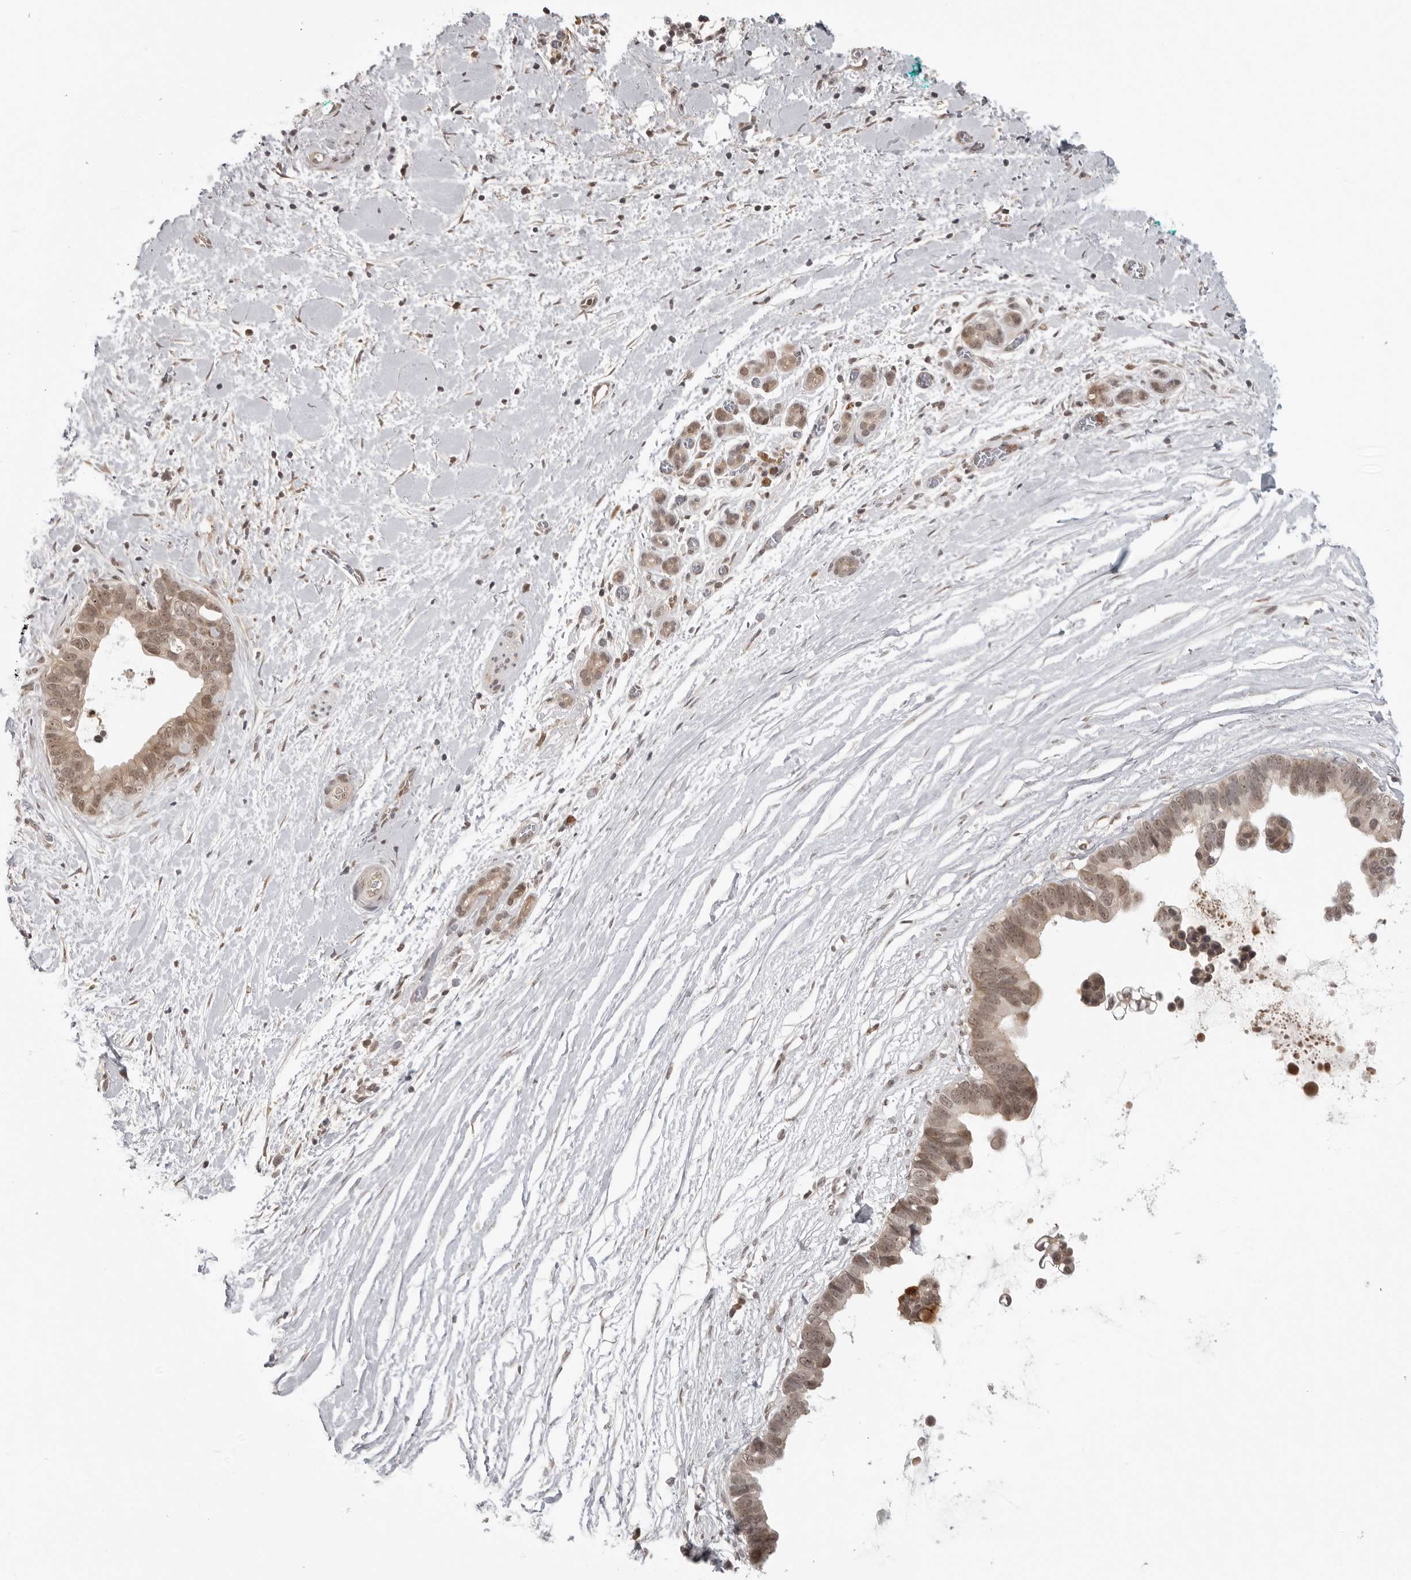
{"staining": {"intensity": "moderate", "quantity": ">75%", "location": "cytoplasmic/membranous,nuclear"}, "tissue": "pancreatic cancer", "cell_type": "Tumor cells", "image_type": "cancer", "snomed": [{"axis": "morphology", "description": "Adenocarcinoma, NOS"}, {"axis": "topography", "description": "Pancreas"}], "caption": "Human pancreatic cancer (adenocarcinoma) stained for a protein (brown) shows moderate cytoplasmic/membranous and nuclear positive staining in approximately >75% of tumor cells.", "gene": "PEG3", "patient": {"sex": "female", "age": 72}}